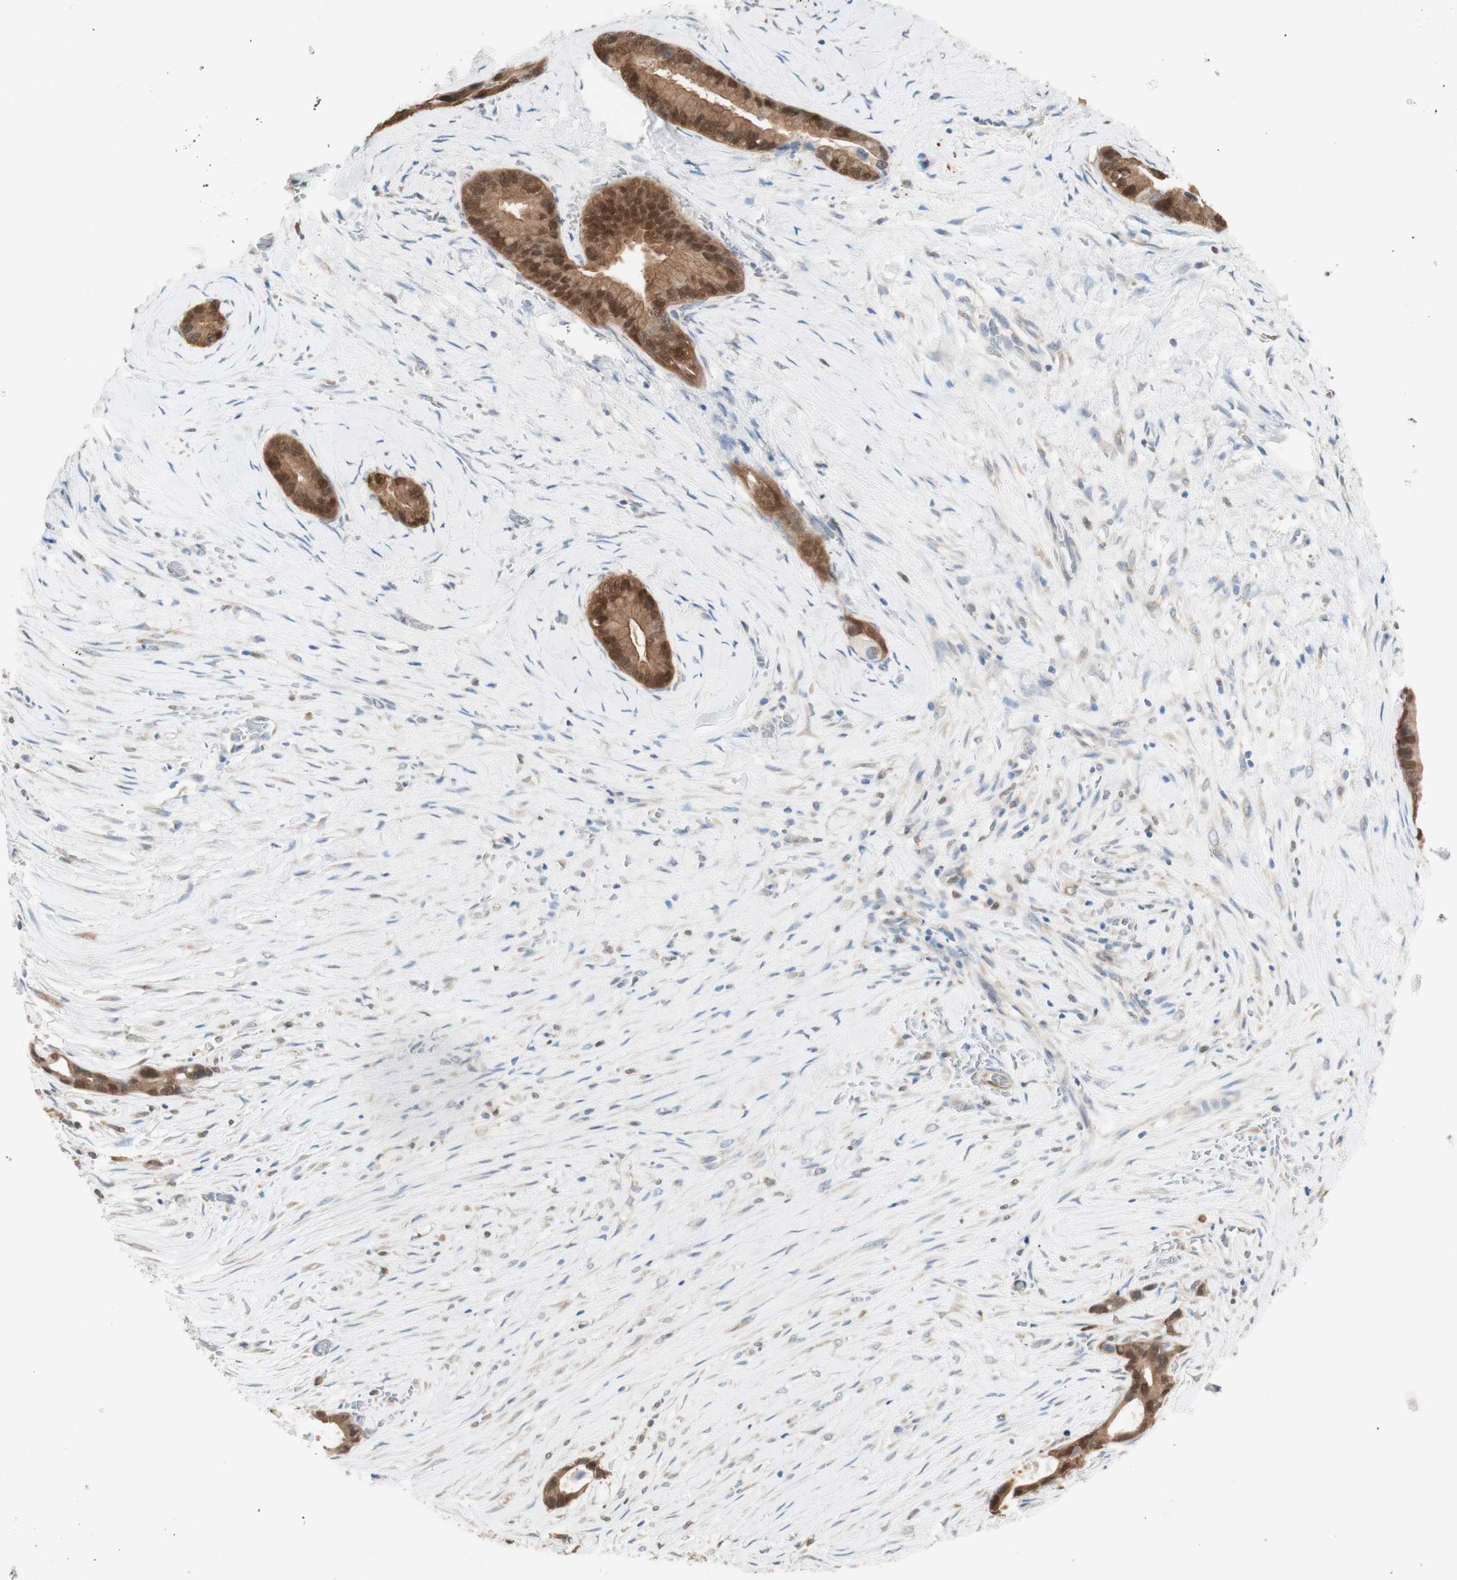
{"staining": {"intensity": "moderate", "quantity": ">75%", "location": "cytoplasmic/membranous,nuclear"}, "tissue": "liver cancer", "cell_type": "Tumor cells", "image_type": "cancer", "snomed": [{"axis": "morphology", "description": "Cholangiocarcinoma"}, {"axis": "topography", "description": "Liver"}], "caption": "Immunohistochemistry (DAB) staining of human liver cancer reveals moderate cytoplasmic/membranous and nuclear protein positivity in about >75% of tumor cells.", "gene": "COMT", "patient": {"sex": "female", "age": 55}}